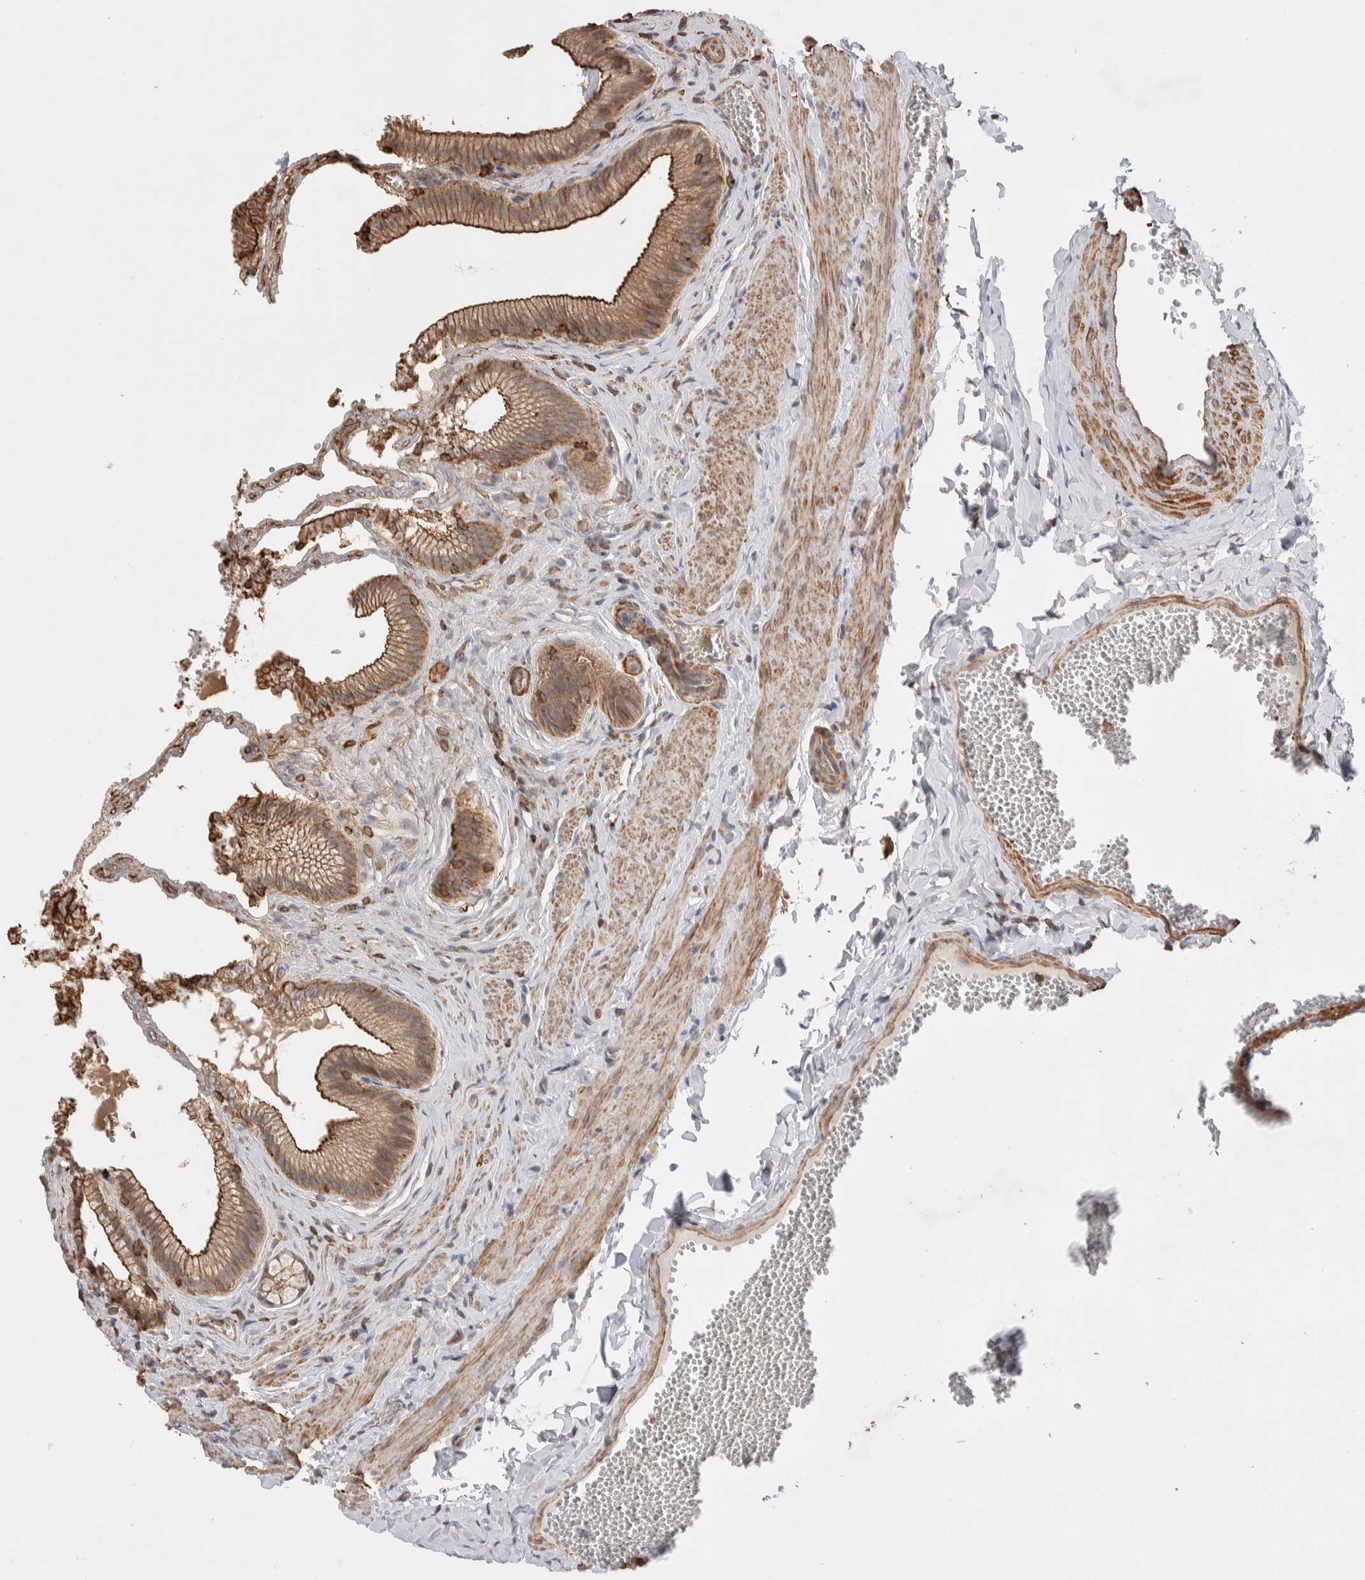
{"staining": {"intensity": "strong", "quantity": ">75%", "location": "cytoplasmic/membranous"}, "tissue": "gallbladder", "cell_type": "Glandular cells", "image_type": "normal", "snomed": [{"axis": "morphology", "description": "Normal tissue, NOS"}, {"axis": "topography", "description": "Gallbladder"}], "caption": "Protein expression analysis of normal gallbladder demonstrates strong cytoplasmic/membranous staining in about >75% of glandular cells.", "gene": "ZNF704", "patient": {"sex": "male", "age": 38}}